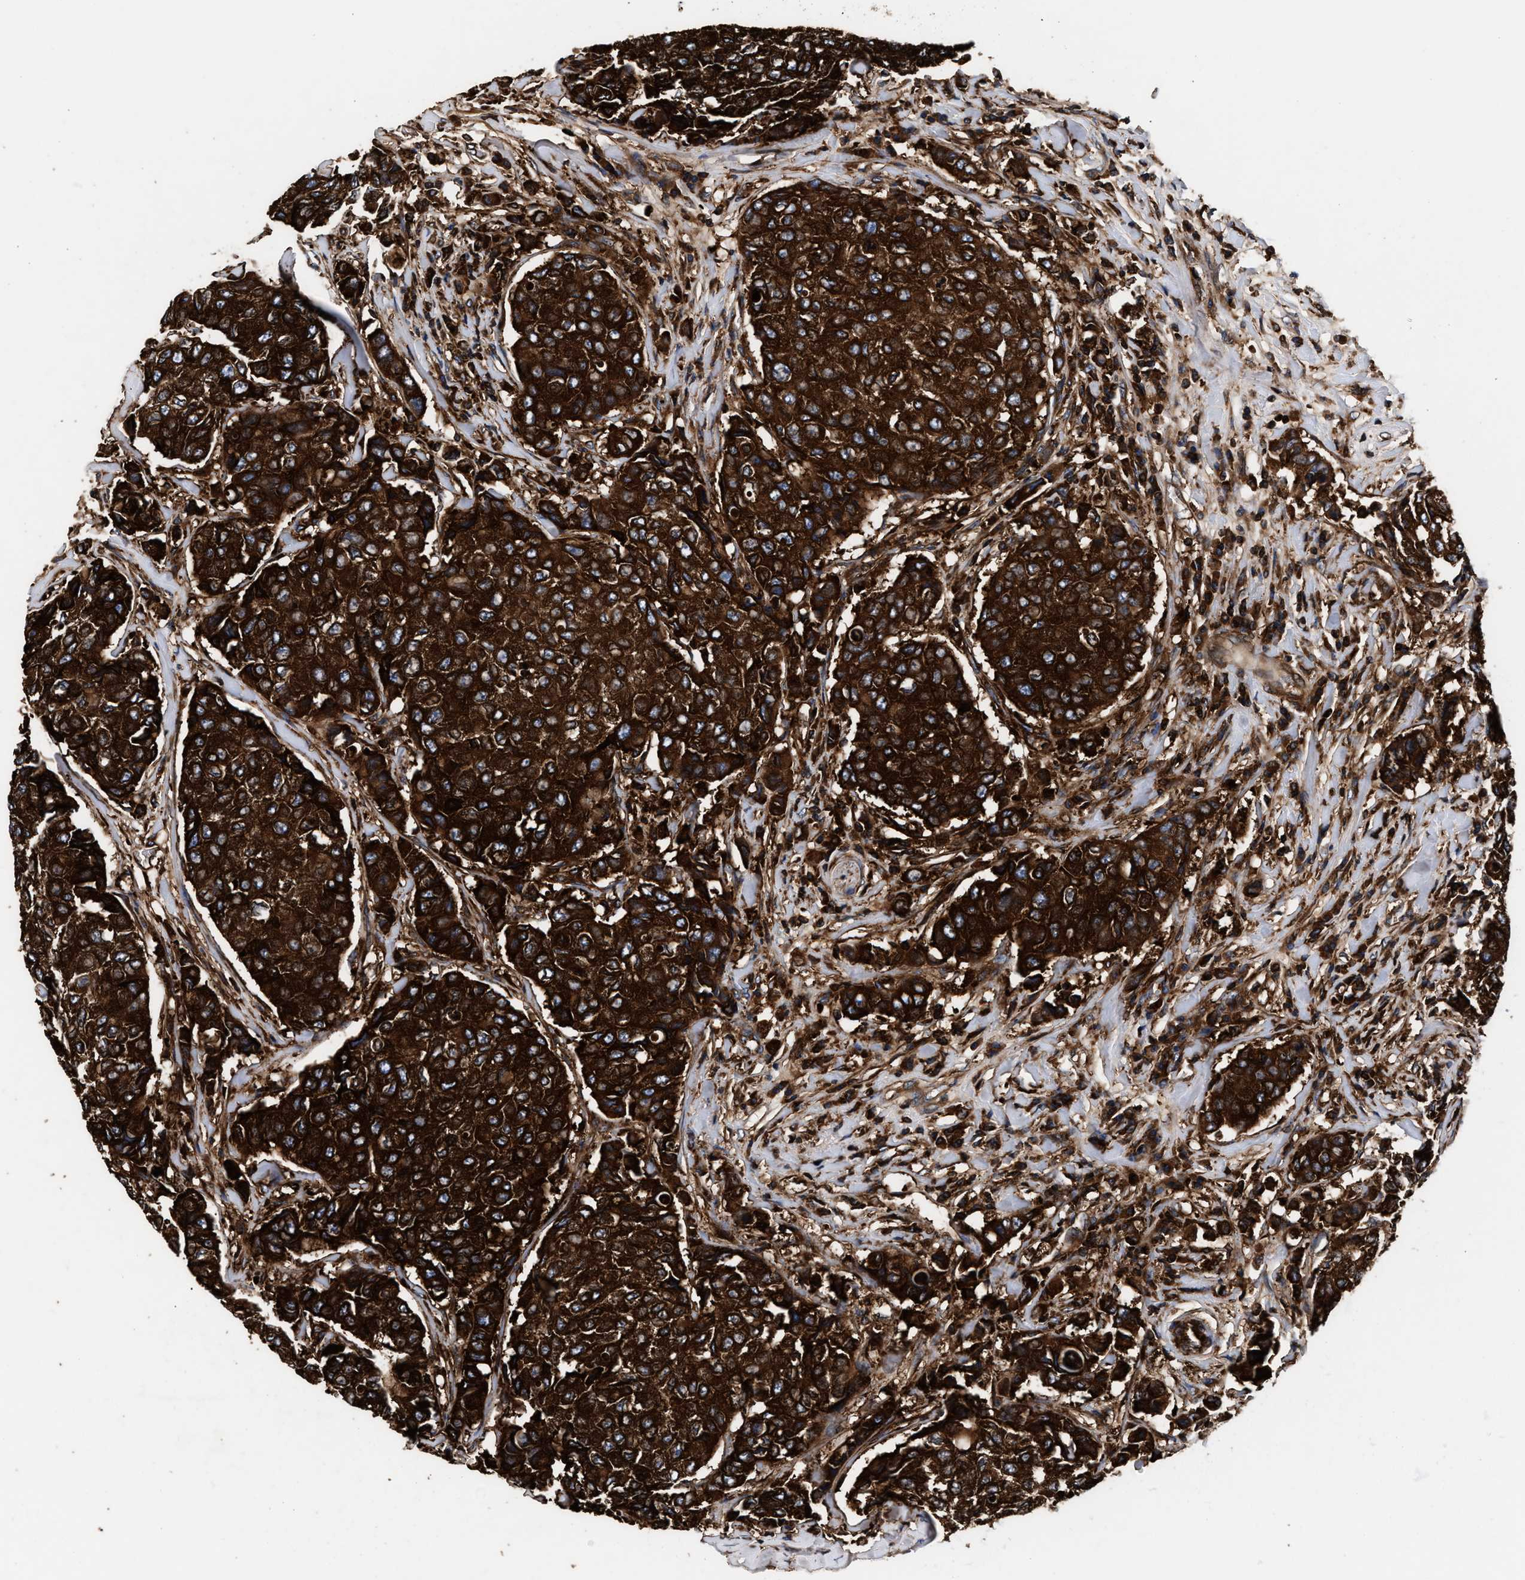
{"staining": {"intensity": "strong", "quantity": ">75%", "location": "cytoplasmic/membranous"}, "tissue": "breast cancer", "cell_type": "Tumor cells", "image_type": "cancer", "snomed": [{"axis": "morphology", "description": "Duct carcinoma"}, {"axis": "topography", "description": "Breast"}], "caption": "There is high levels of strong cytoplasmic/membranous staining in tumor cells of infiltrating ductal carcinoma (breast), as demonstrated by immunohistochemical staining (brown color).", "gene": "KYAT1", "patient": {"sex": "female", "age": 27}}